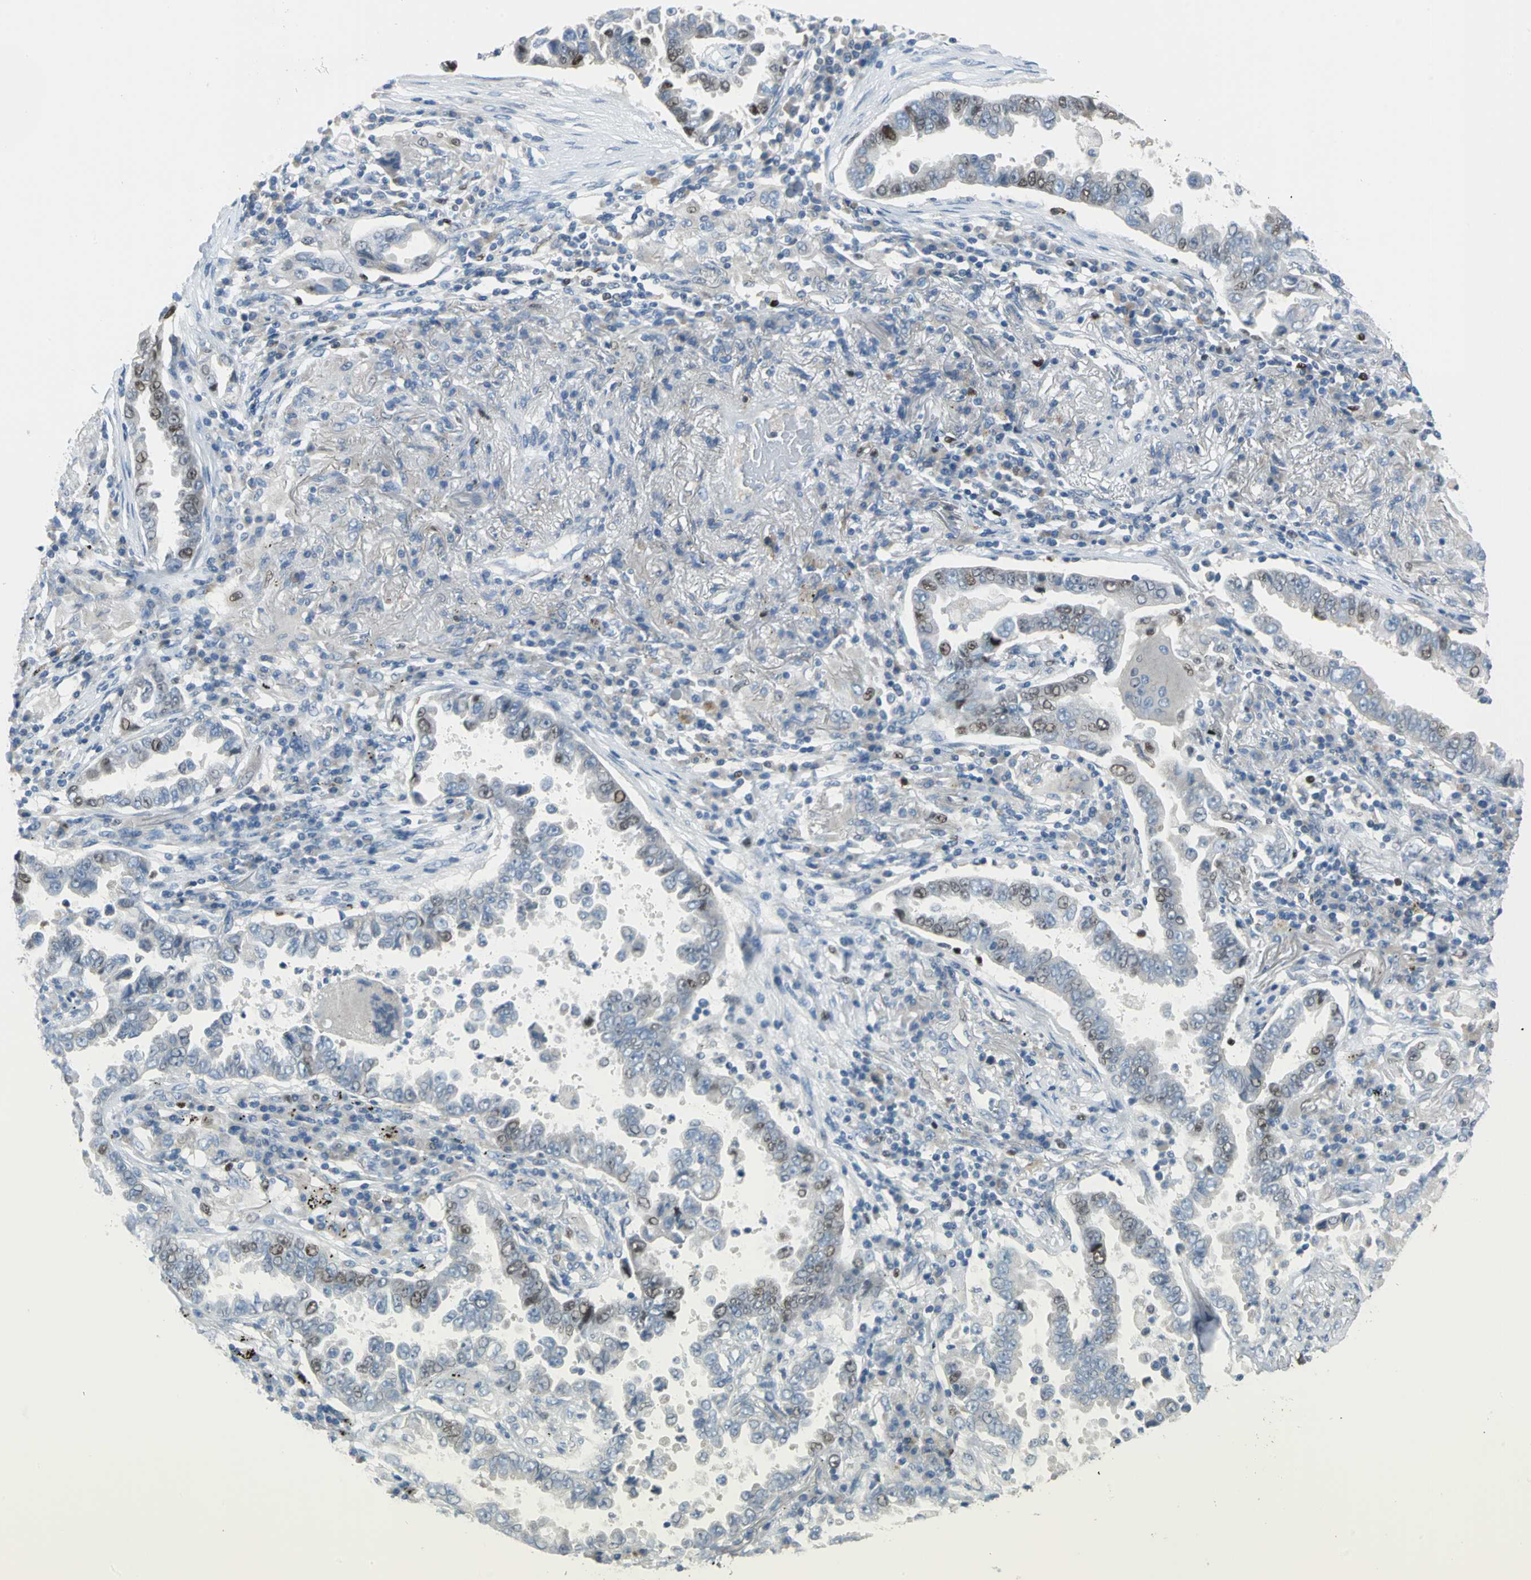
{"staining": {"intensity": "moderate", "quantity": "<25%", "location": "nuclear"}, "tissue": "lung cancer", "cell_type": "Tumor cells", "image_type": "cancer", "snomed": [{"axis": "morphology", "description": "Normal tissue, NOS"}, {"axis": "morphology", "description": "Inflammation, NOS"}, {"axis": "morphology", "description": "Adenocarcinoma, NOS"}, {"axis": "topography", "description": "Lung"}], "caption": "Tumor cells show low levels of moderate nuclear expression in about <25% of cells in human lung cancer (adenocarcinoma). (DAB IHC with brightfield microscopy, high magnification).", "gene": "MCM3", "patient": {"sex": "female", "age": 64}}